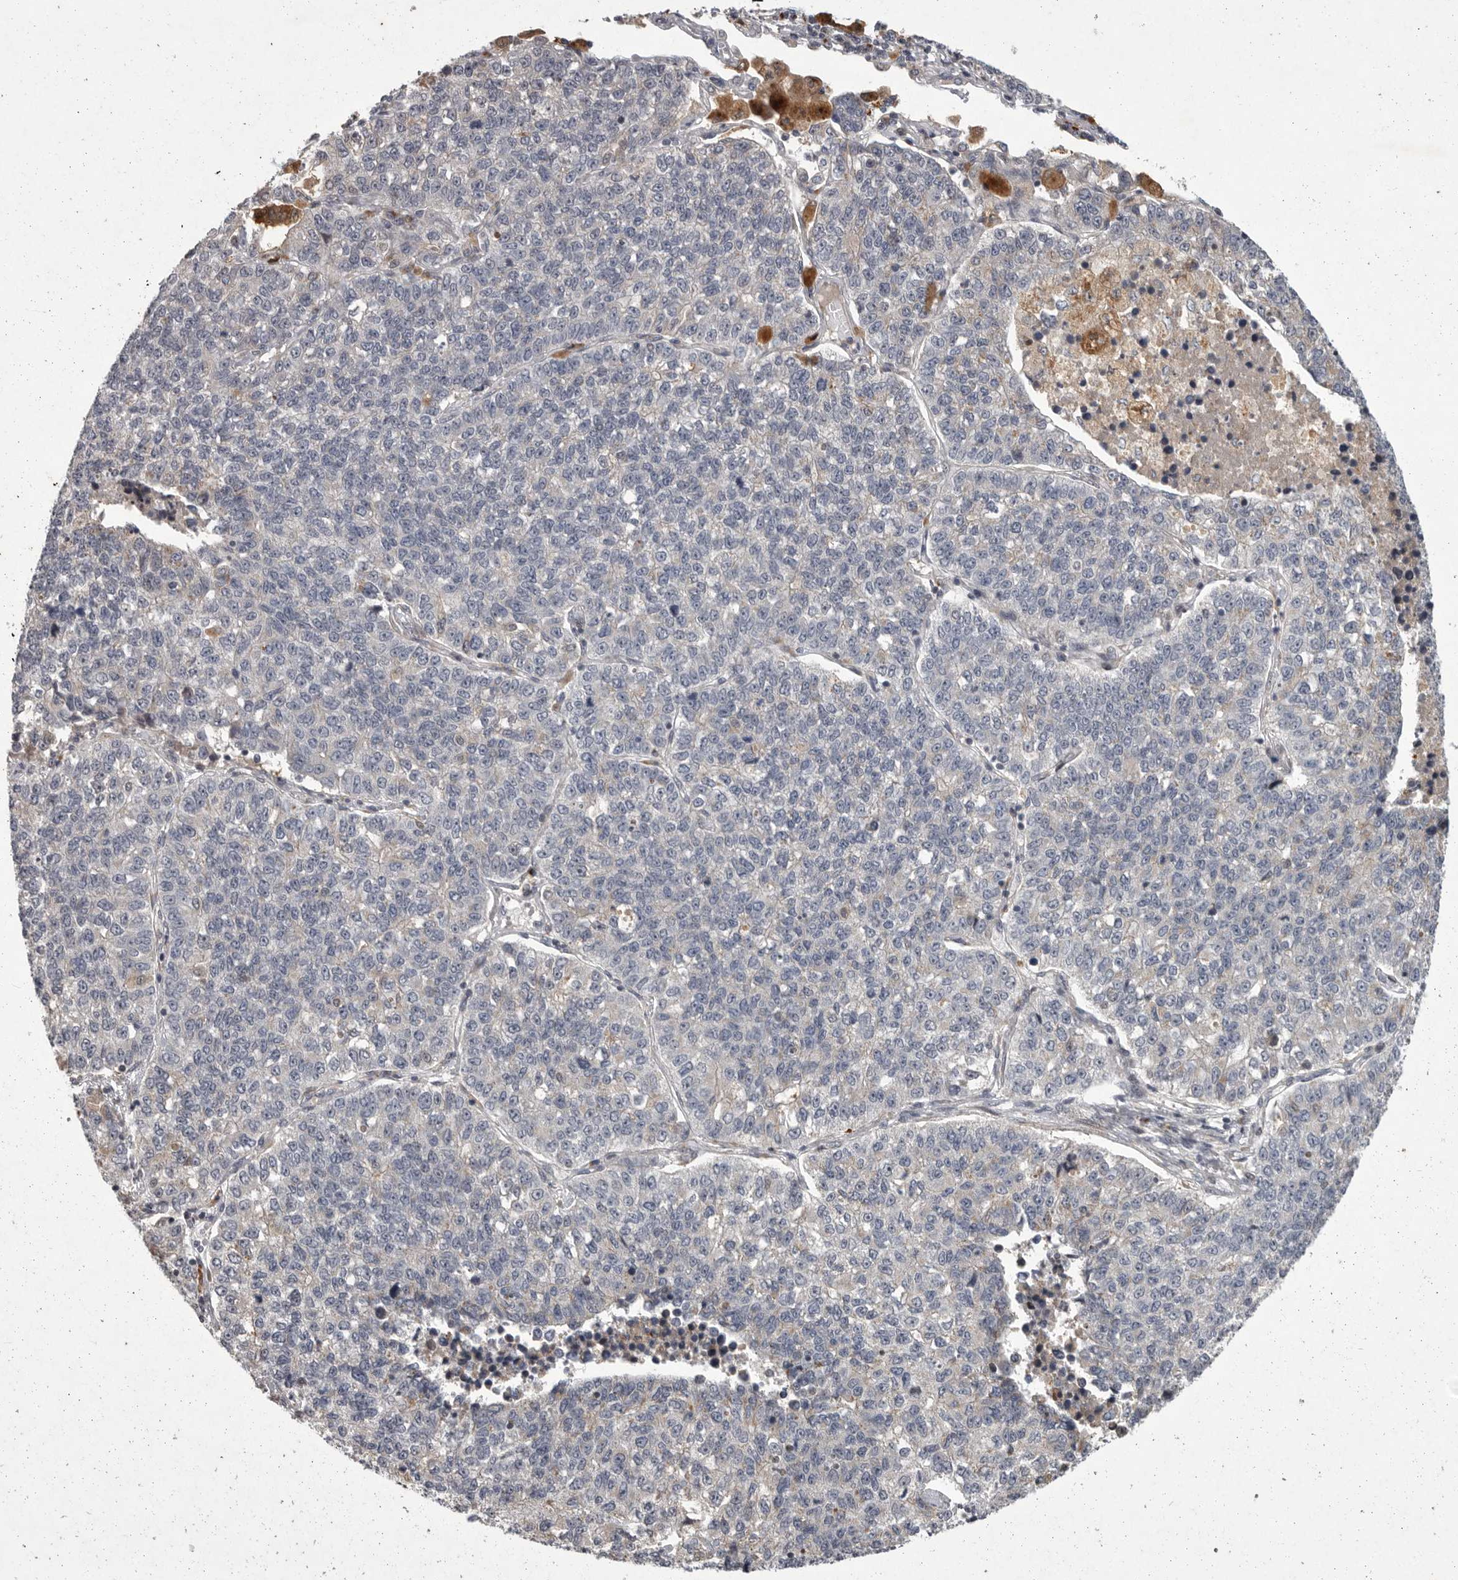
{"staining": {"intensity": "negative", "quantity": "none", "location": "none"}, "tissue": "lung cancer", "cell_type": "Tumor cells", "image_type": "cancer", "snomed": [{"axis": "morphology", "description": "Adenocarcinoma, NOS"}, {"axis": "topography", "description": "Lung"}], "caption": "A histopathology image of lung adenocarcinoma stained for a protein shows no brown staining in tumor cells.", "gene": "MAN2A1", "patient": {"sex": "male", "age": 49}}